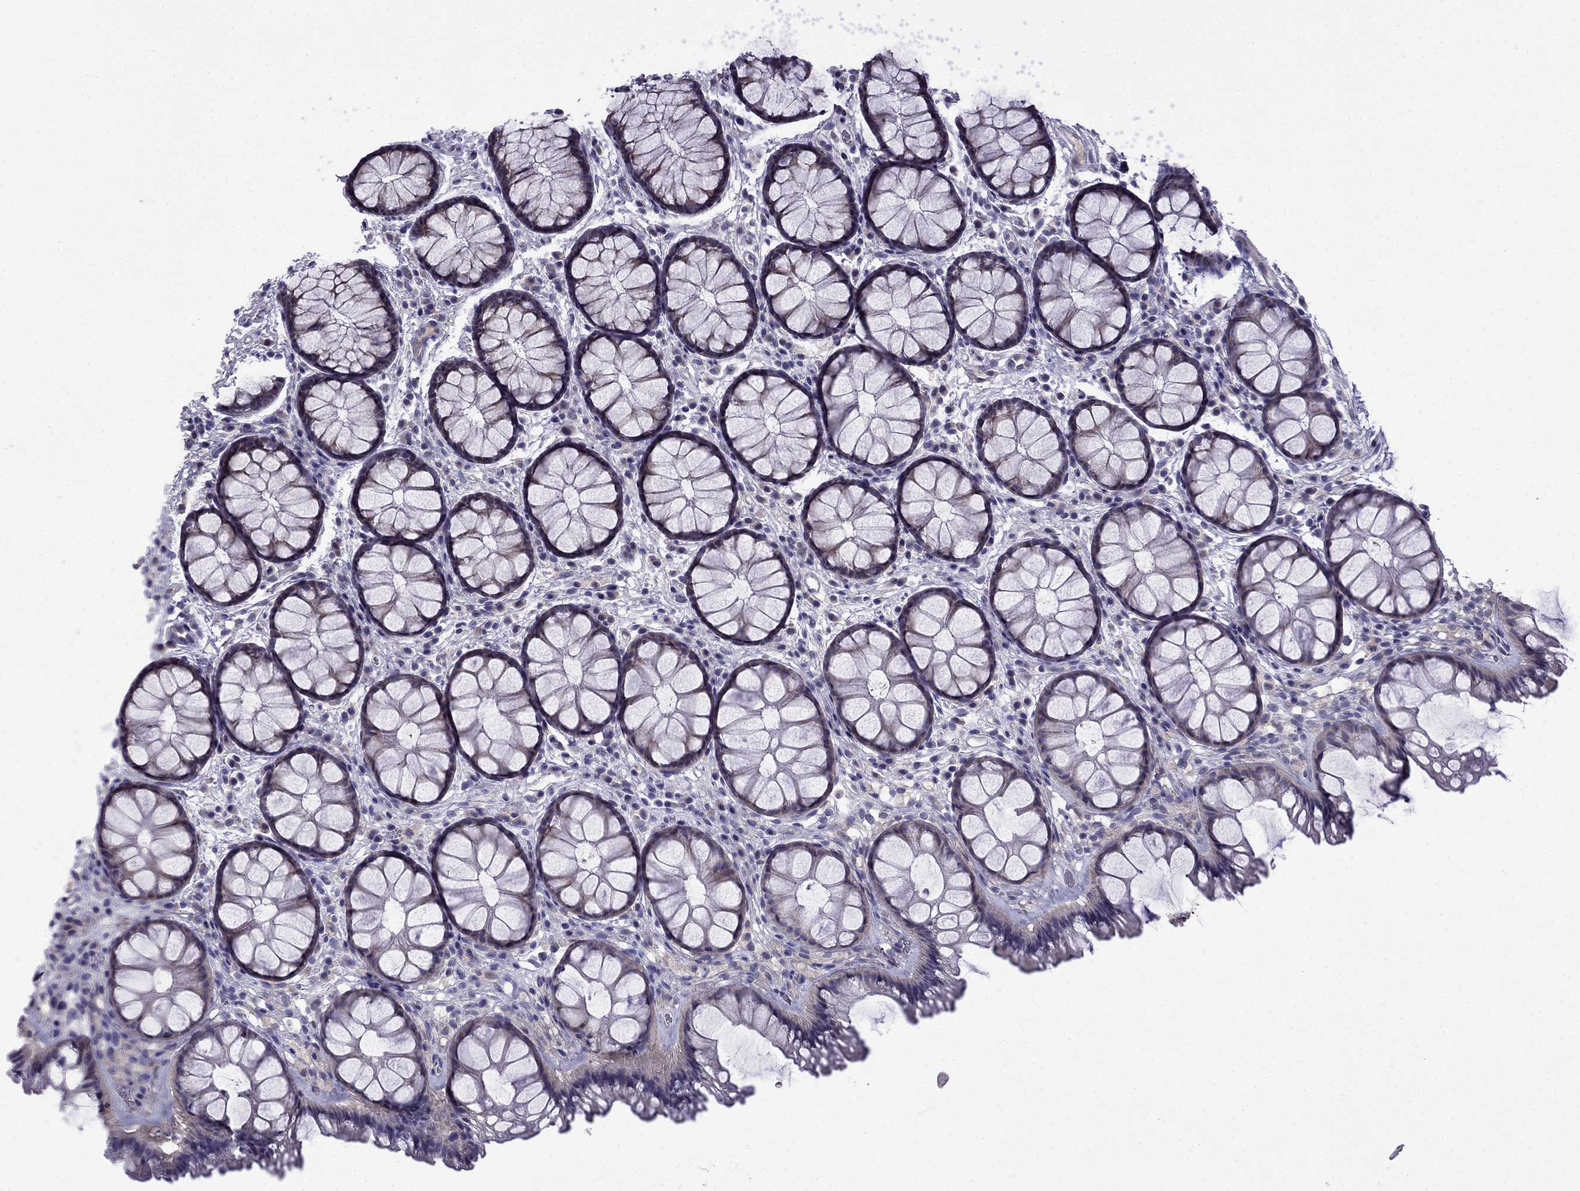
{"staining": {"intensity": "negative", "quantity": "none", "location": "none"}, "tissue": "rectum", "cell_type": "Glandular cells", "image_type": "normal", "snomed": [{"axis": "morphology", "description": "Normal tissue, NOS"}, {"axis": "topography", "description": "Rectum"}], "caption": "DAB immunohistochemical staining of benign rectum displays no significant positivity in glandular cells.", "gene": "PI16", "patient": {"sex": "female", "age": 62}}